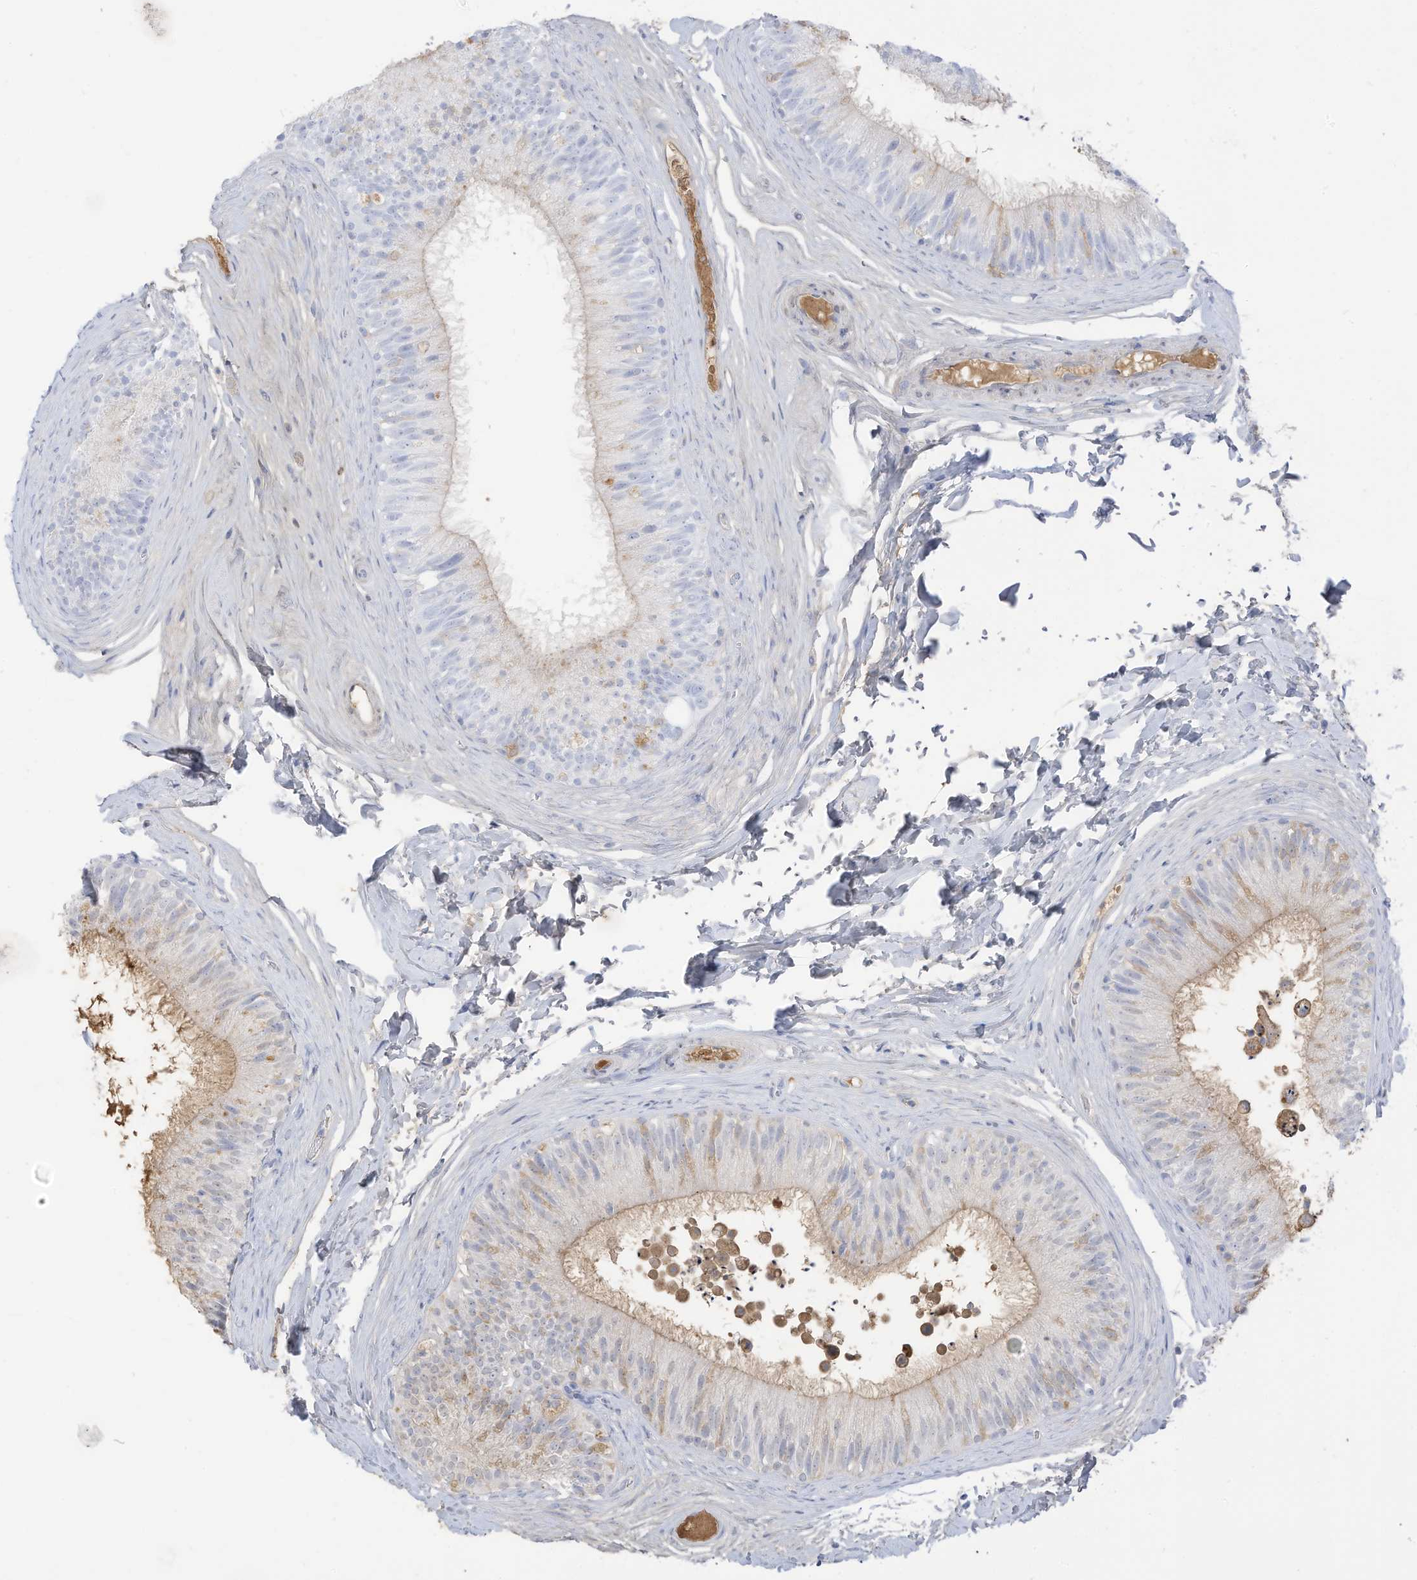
{"staining": {"intensity": "weak", "quantity": "<25%", "location": "cytoplasmic/membranous"}, "tissue": "epididymis", "cell_type": "Glandular cells", "image_type": "normal", "snomed": [{"axis": "morphology", "description": "Normal tissue, NOS"}, {"axis": "topography", "description": "Epididymis"}], "caption": "This is an immunohistochemistry (IHC) image of benign human epididymis. There is no positivity in glandular cells.", "gene": "HSD17B13", "patient": {"sex": "male", "age": 29}}